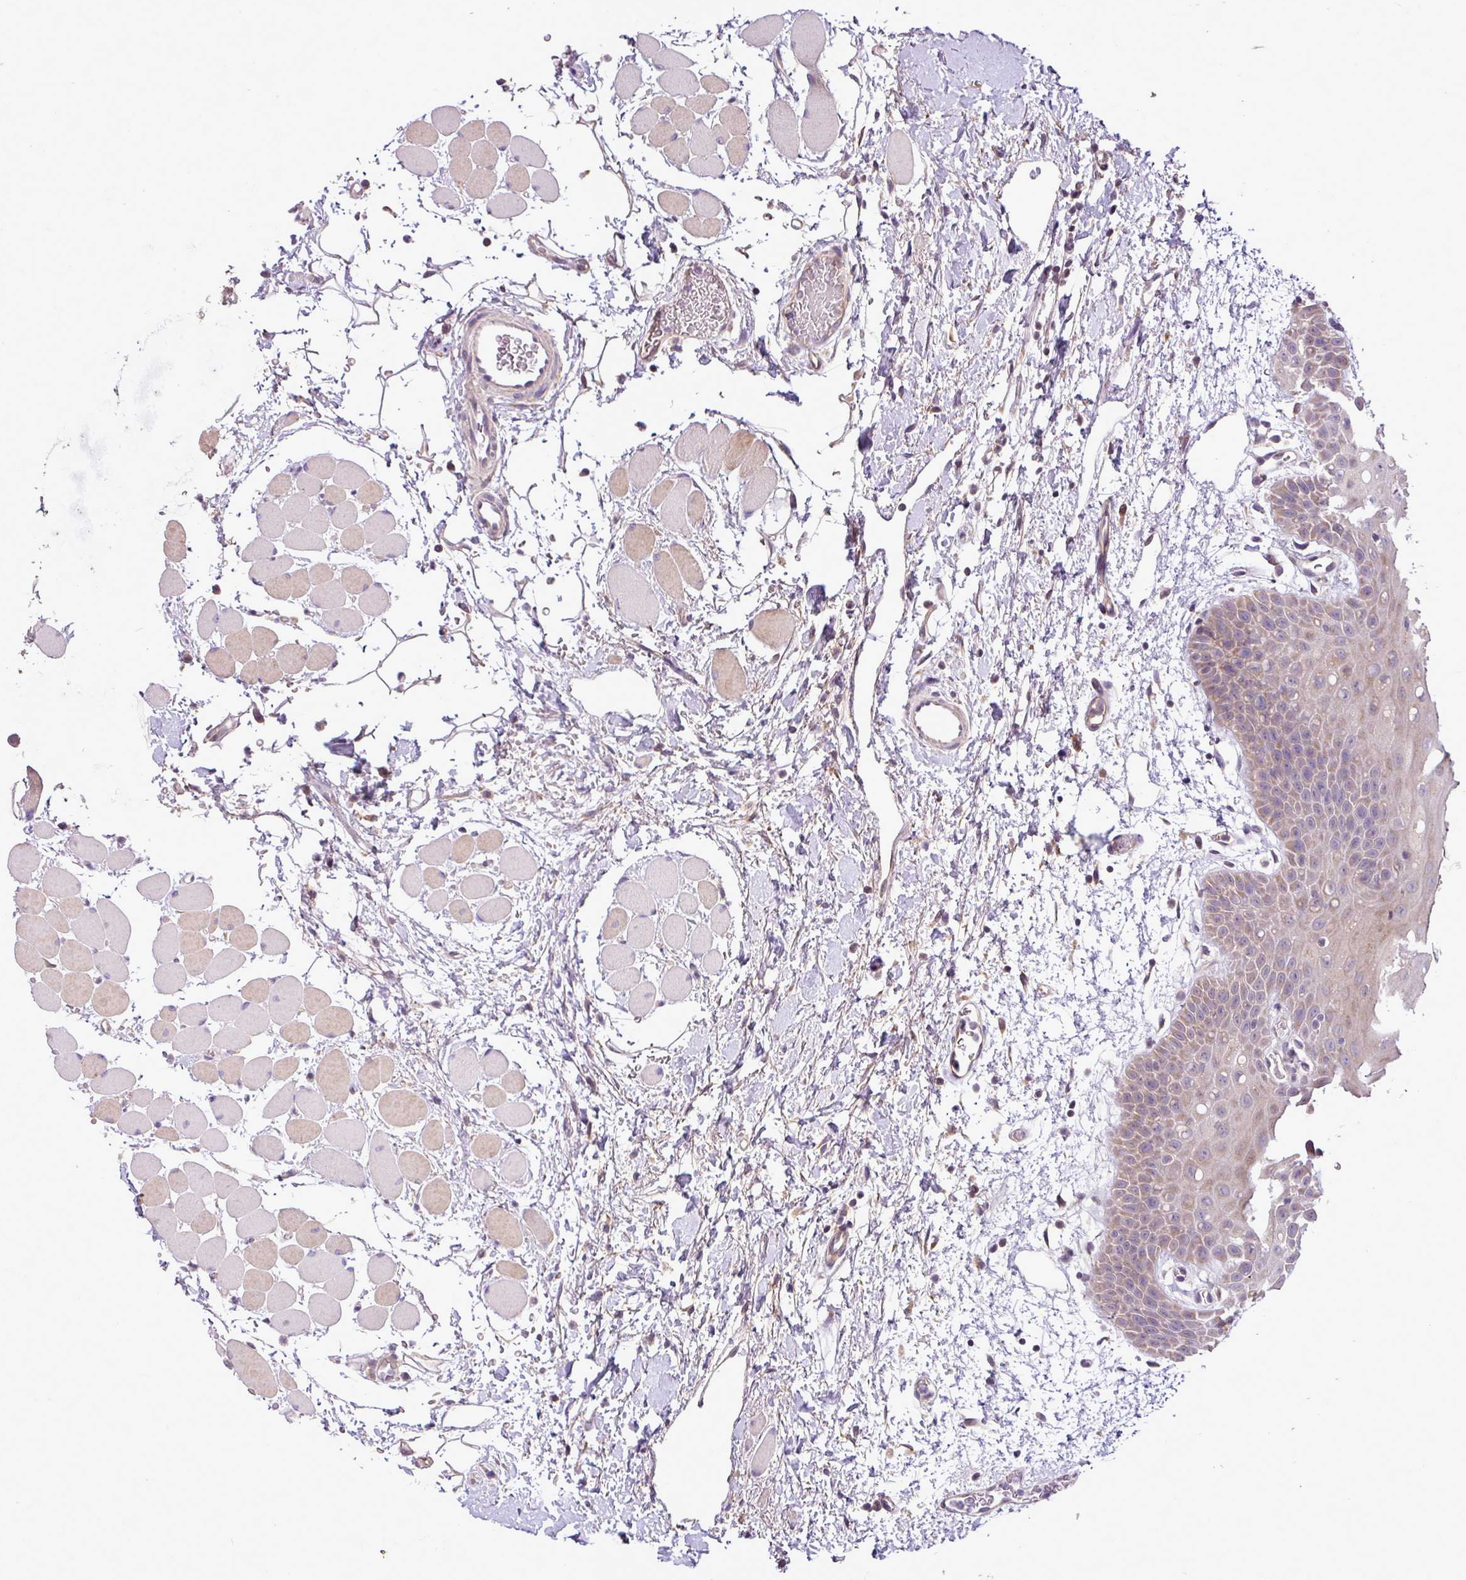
{"staining": {"intensity": "moderate", "quantity": "25%-75%", "location": "cytoplasmic/membranous"}, "tissue": "oral mucosa", "cell_type": "Squamous epithelial cells", "image_type": "normal", "snomed": [{"axis": "morphology", "description": "Normal tissue, NOS"}, {"axis": "topography", "description": "Oral tissue"}, {"axis": "topography", "description": "Tounge, NOS"}], "caption": "Human oral mucosa stained for a protein (brown) demonstrates moderate cytoplasmic/membranous positive staining in about 25%-75% of squamous epithelial cells.", "gene": "XIAP", "patient": {"sex": "female", "age": 59}}